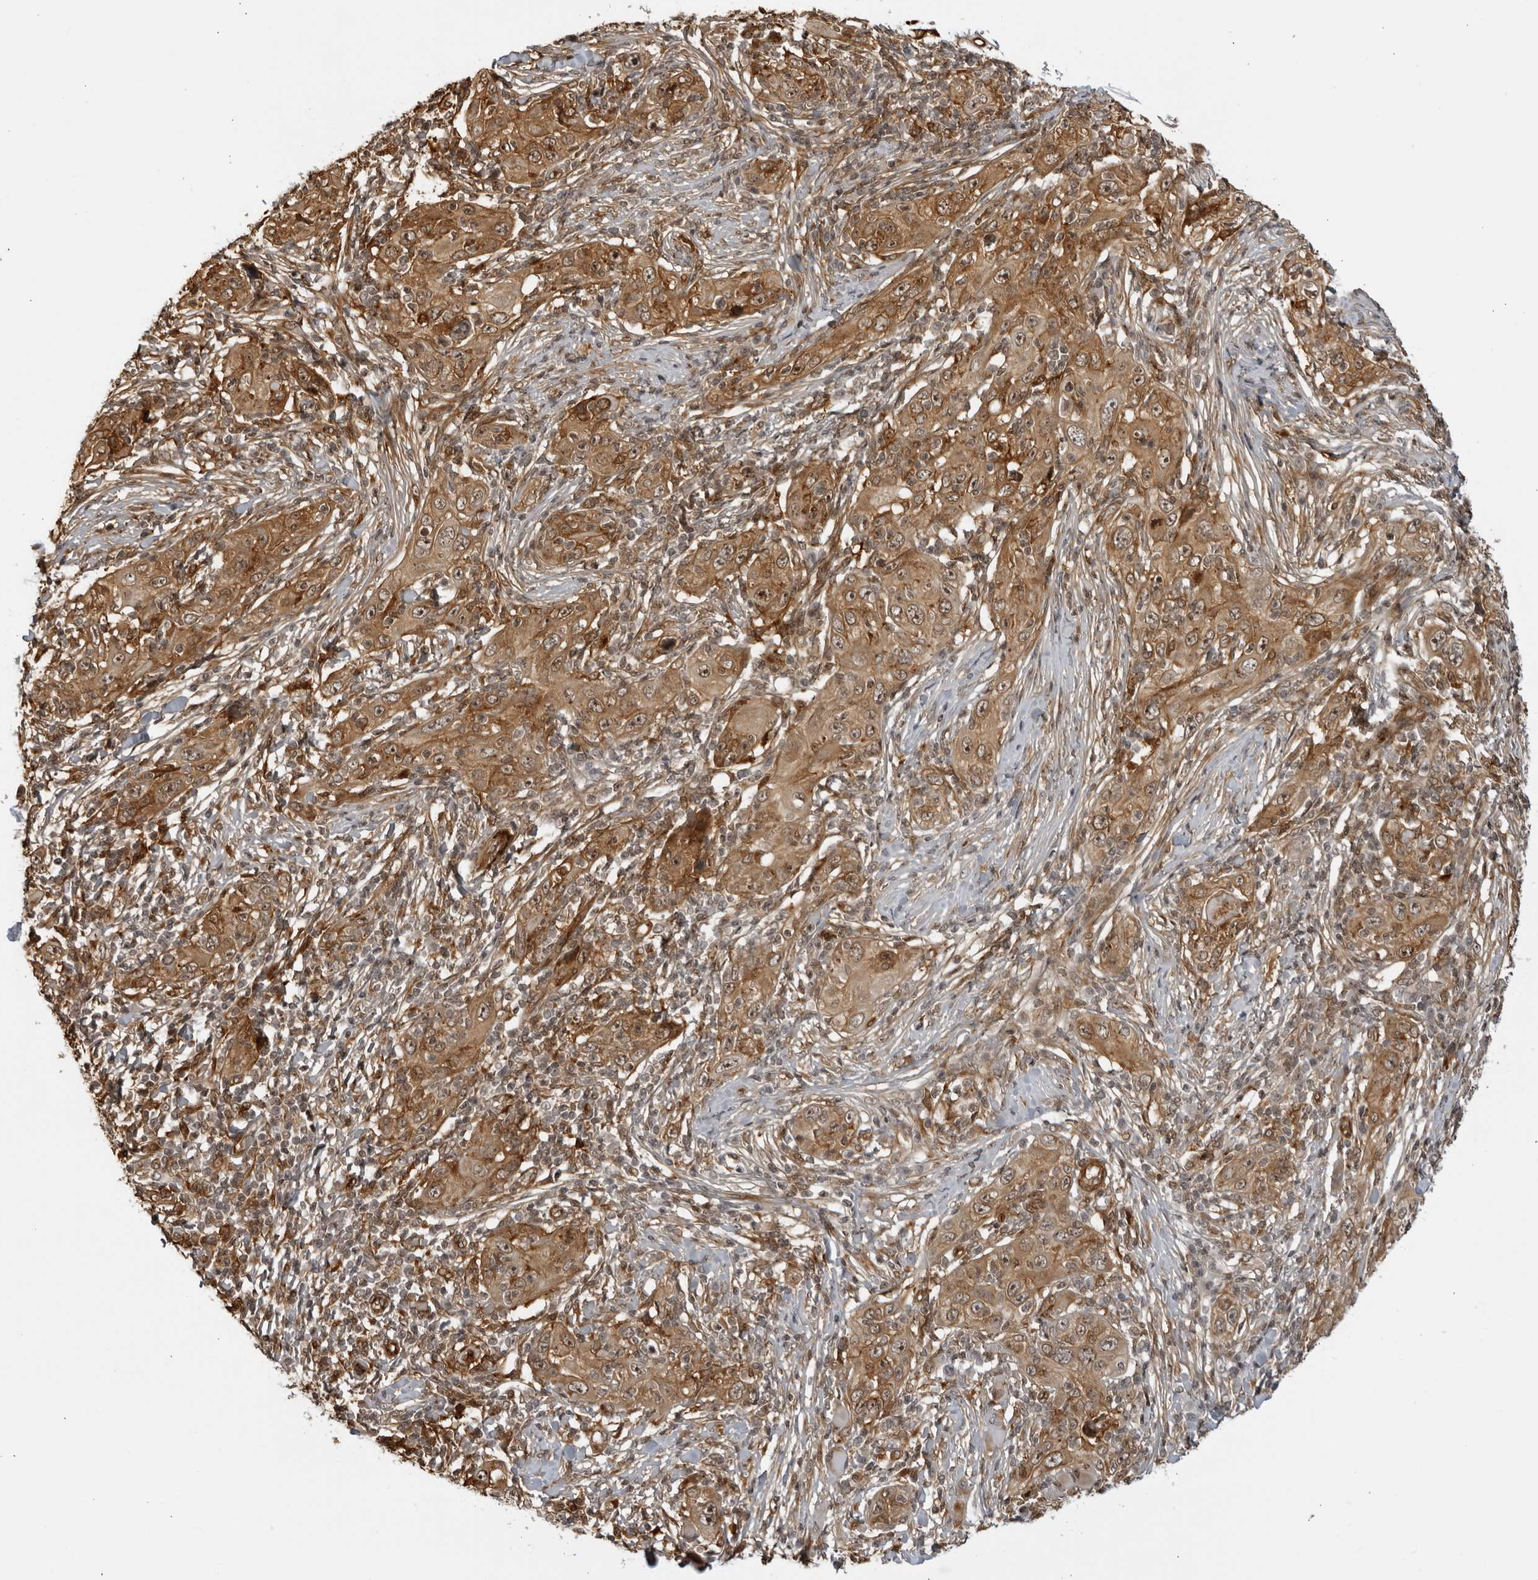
{"staining": {"intensity": "moderate", "quantity": ">75%", "location": "cytoplasmic/membranous,nuclear"}, "tissue": "skin cancer", "cell_type": "Tumor cells", "image_type": "cancer", "snomed": [{"axis": "morphology", "description": "Squamous cell carcinoma, NOS"}, {"axis": "topography", "description": "Skin"}], "caption": "A medium amount of moderate cytoplasmic/membranous and nuclear staining is seen in approximately >75% of tumor cells in skin cancer tissue.", "gene": "TCF21", "patient": {"sex": "female", "age": 88}}